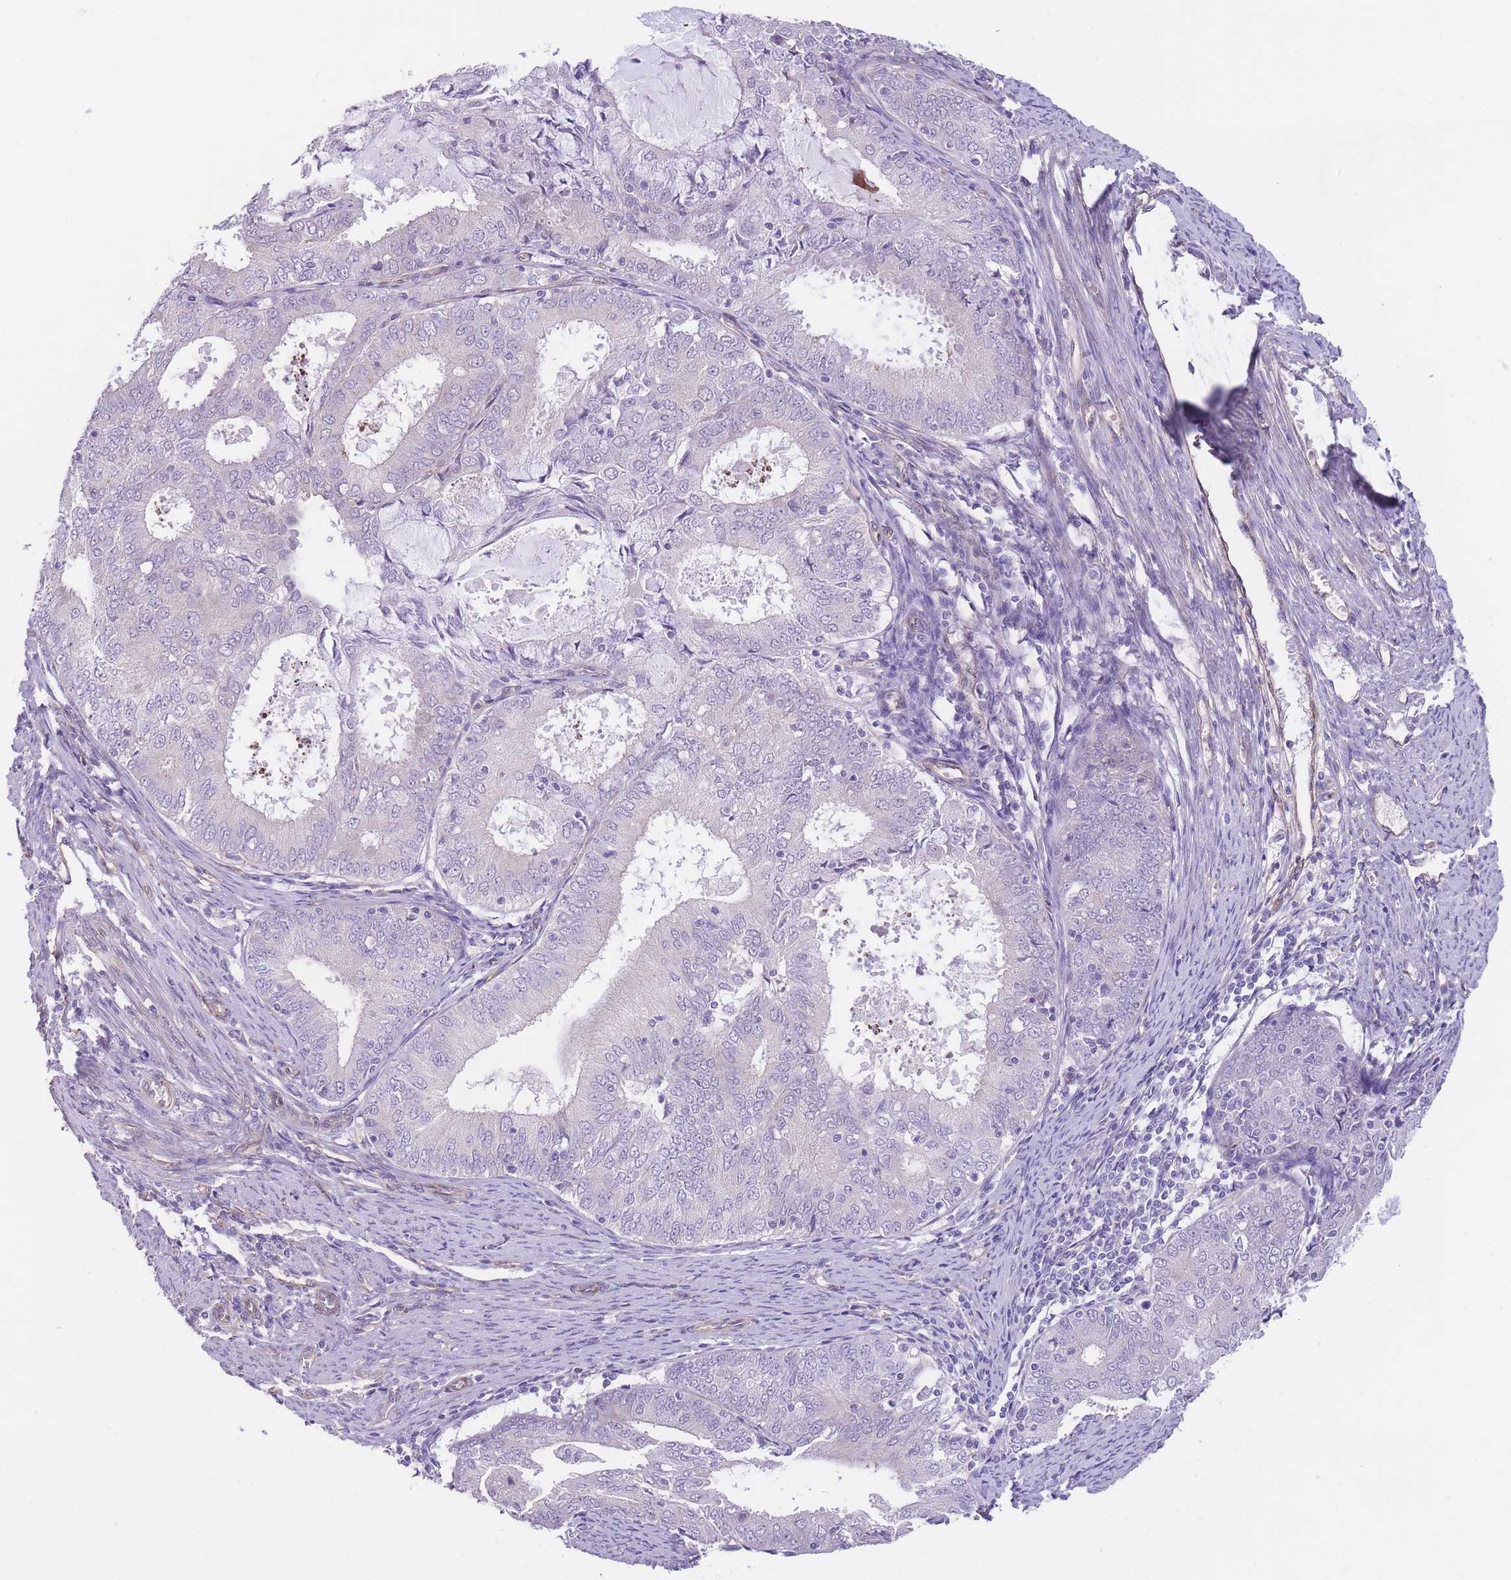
{"staining": {"intensity": "negative", "quantity": "none", "location": "none"}, "tissue": "endometrial cancer", "cell_type": "Tumor cells", "image_type": "cancer", "snomed": [{"axis": "morphology", "description": "Adenocarcinoma, NOS"}, {"axis": "topography", "description": "Endometrium"}], "caption": "There is no significant expression in tumor cells of adenocarcinoma (endometrial).", "gene": "QTRT1", "patient": {"sex": "female", "age": 57}}